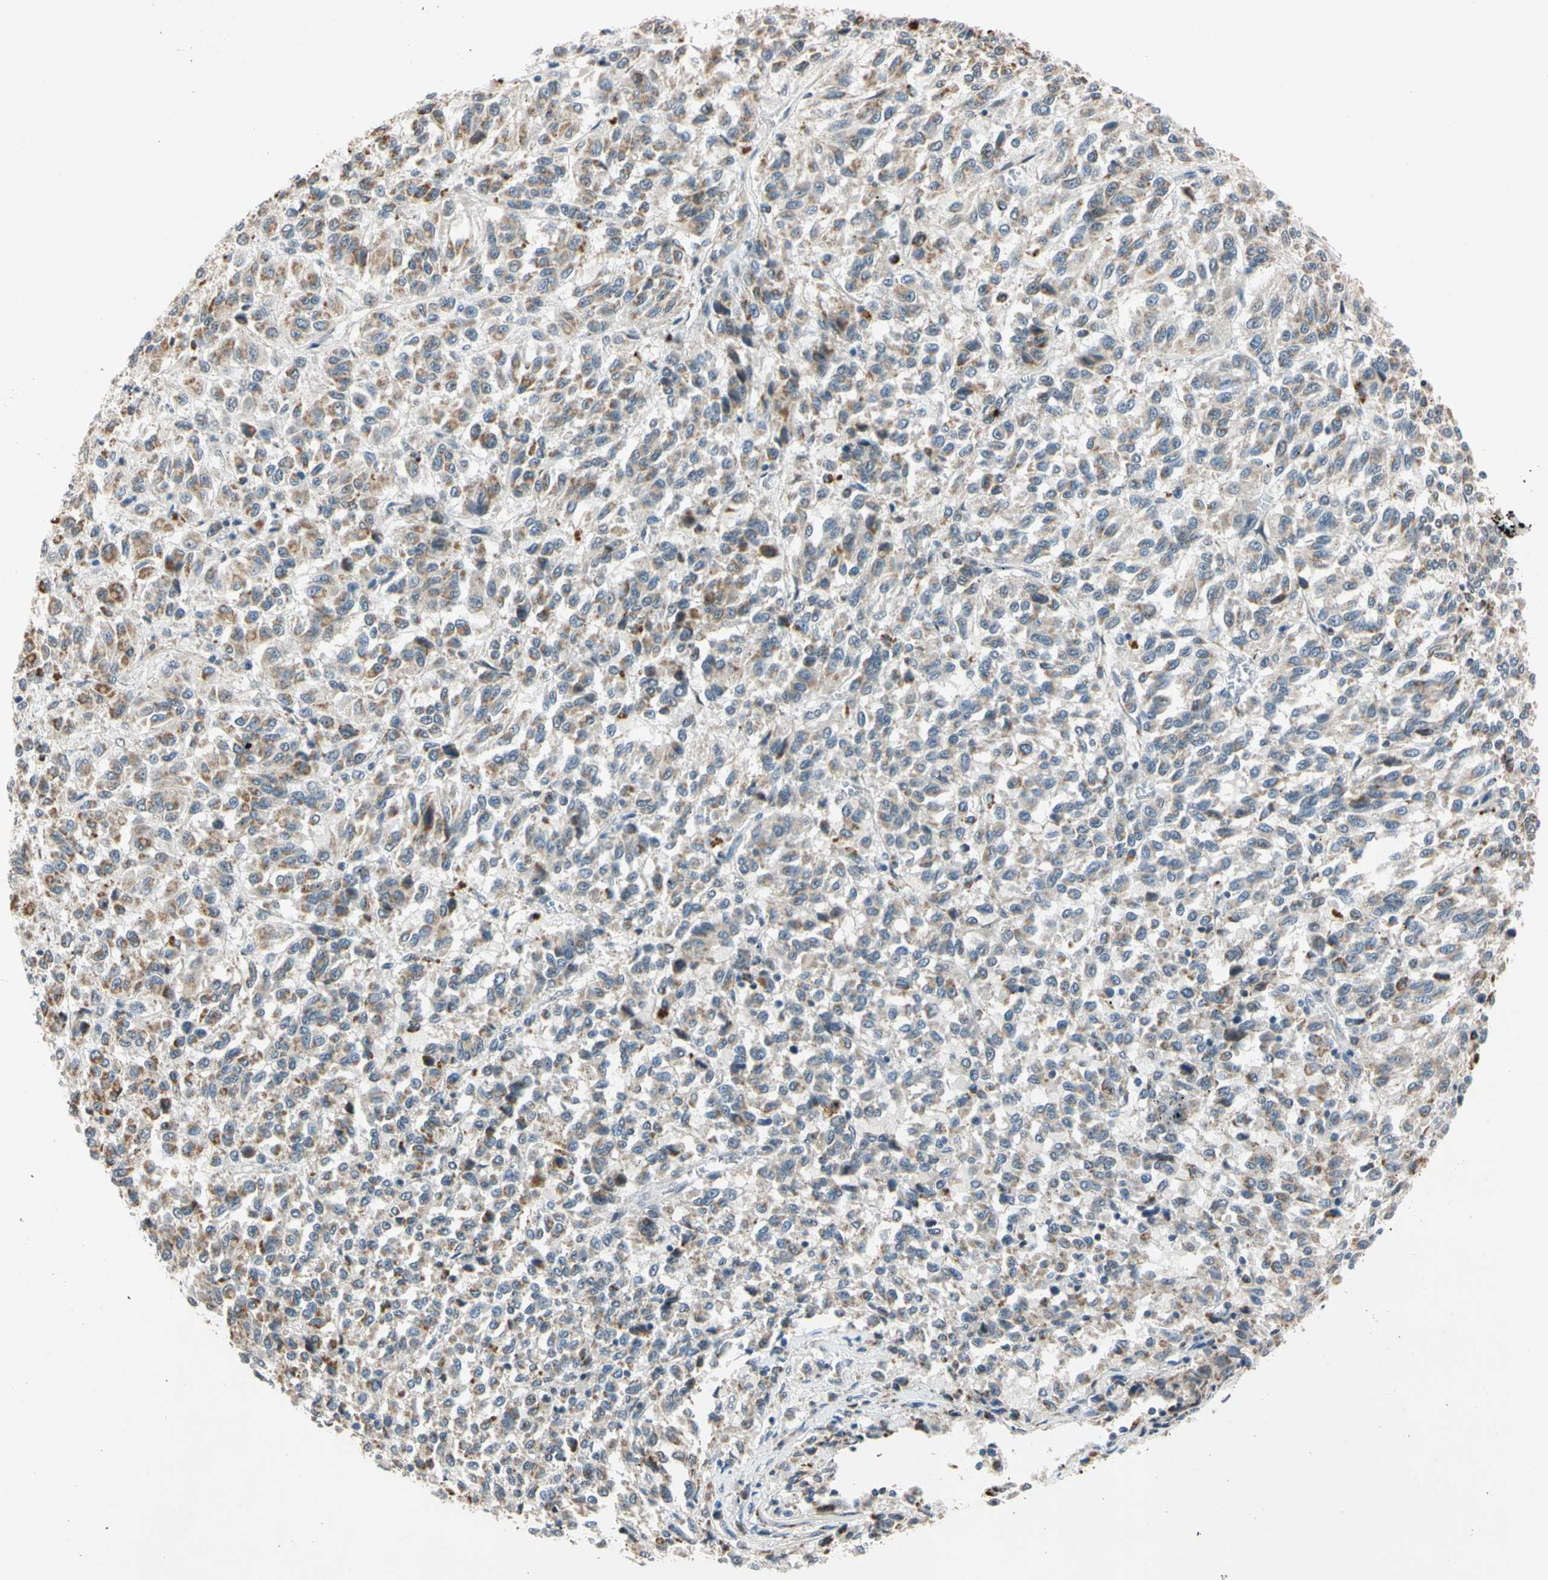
{"staining": {"intensity": "moderate", "quantity": ">75%", "location": "cytoplasmic/membranous"}, "tissue": "melanoma", "cell_type": "Tumor cells", "image_type": "cancer", "snomed": [{"axis": "morphology", "description": "Malignant melanoma, Metastatic site"}, {"axis": "topography", "description": "Lung"}], "caption": "Moderate cytoplasmic/membranous protein staining is identified in approximately >75% of tumor cells in melanoma.", "gene": "RIOX2", "patient": {"sex": "male", "age": 64}}